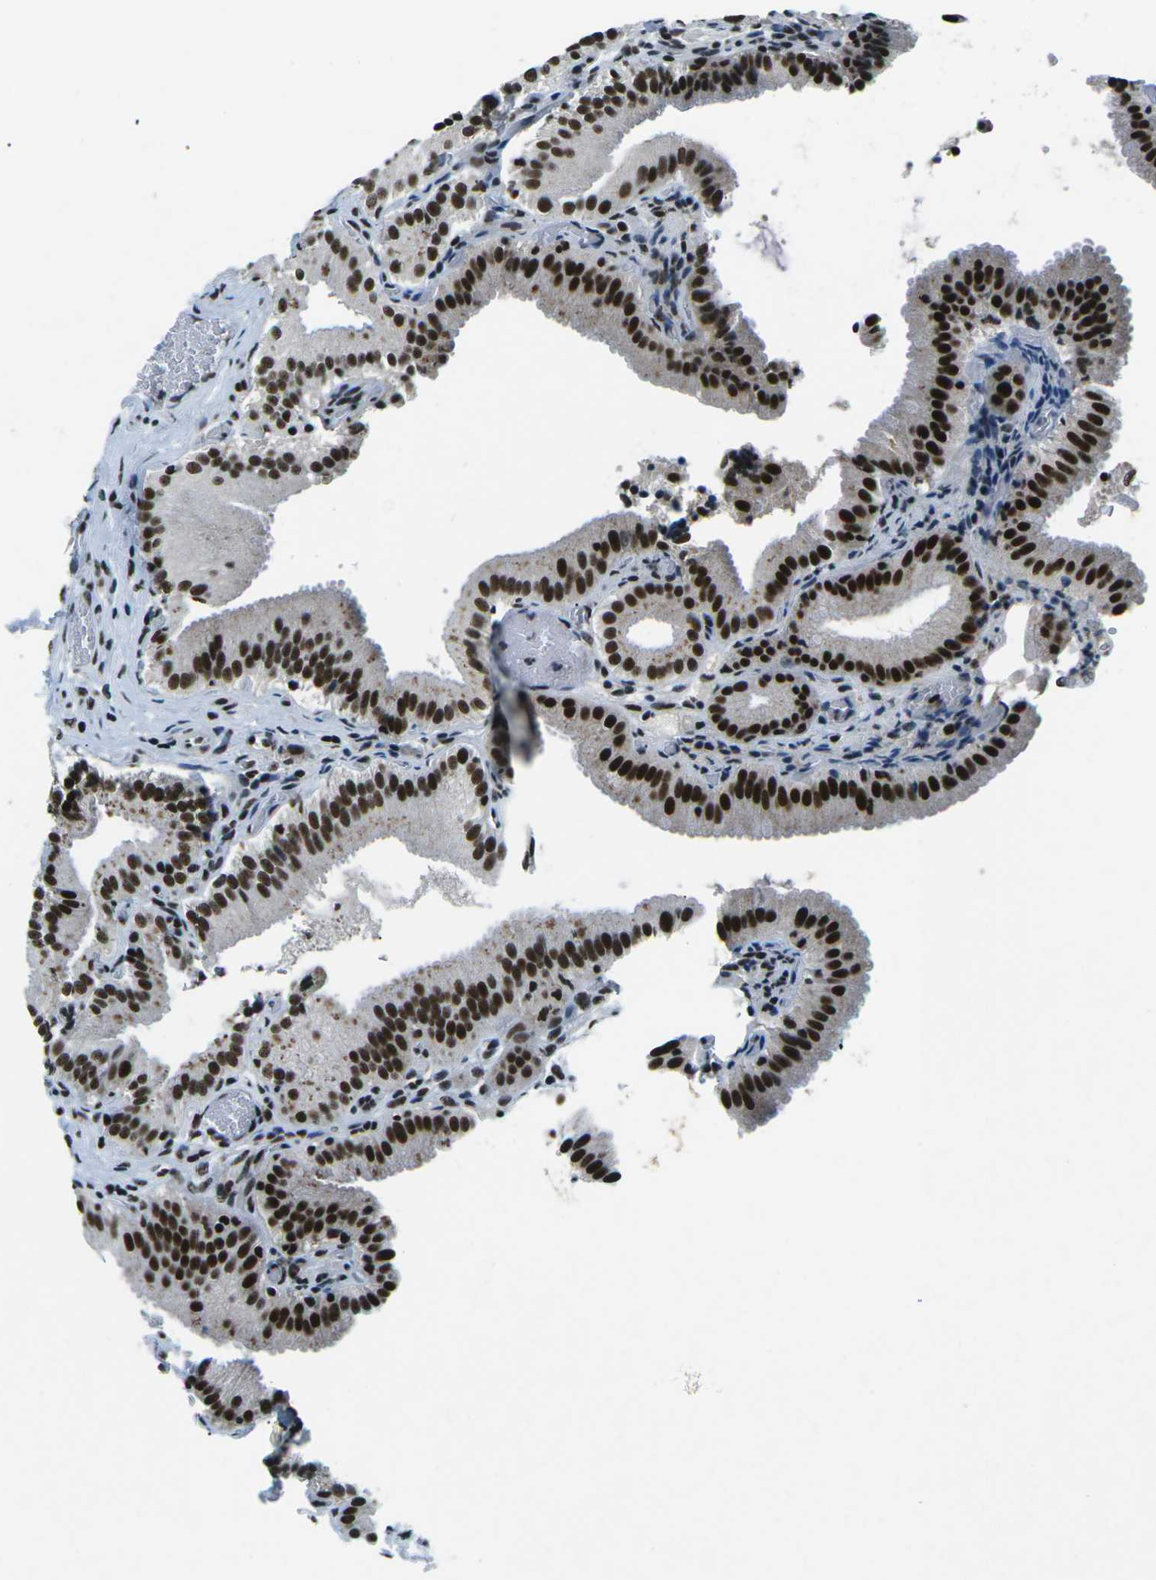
{"staining": {"intensity": "strong", "quantity": ">75%", "location": "nuclear"}, "tissue": "gallbladder", "cell_type": "Glandular cells", "image_type": "normal", "snomed": [{"axis": "morphology", "description": "Normal tissue, NOS"}, {"axis": "topography", "description": "Gallbladder"}], "caption": "Gallbladder was stained to show a protein in brown. There is high levels of strong nuclear positivity in about >75% of glandular cells. The staining was performed using DAB (3,3'-diaminobenzidine) to visualize the protein expression in brown, while the nuclei were stained in blue with hematoxylin (Magnification: 20x).", "gene": "RBL2", "patient": {"sex": "male", "age": 54}}